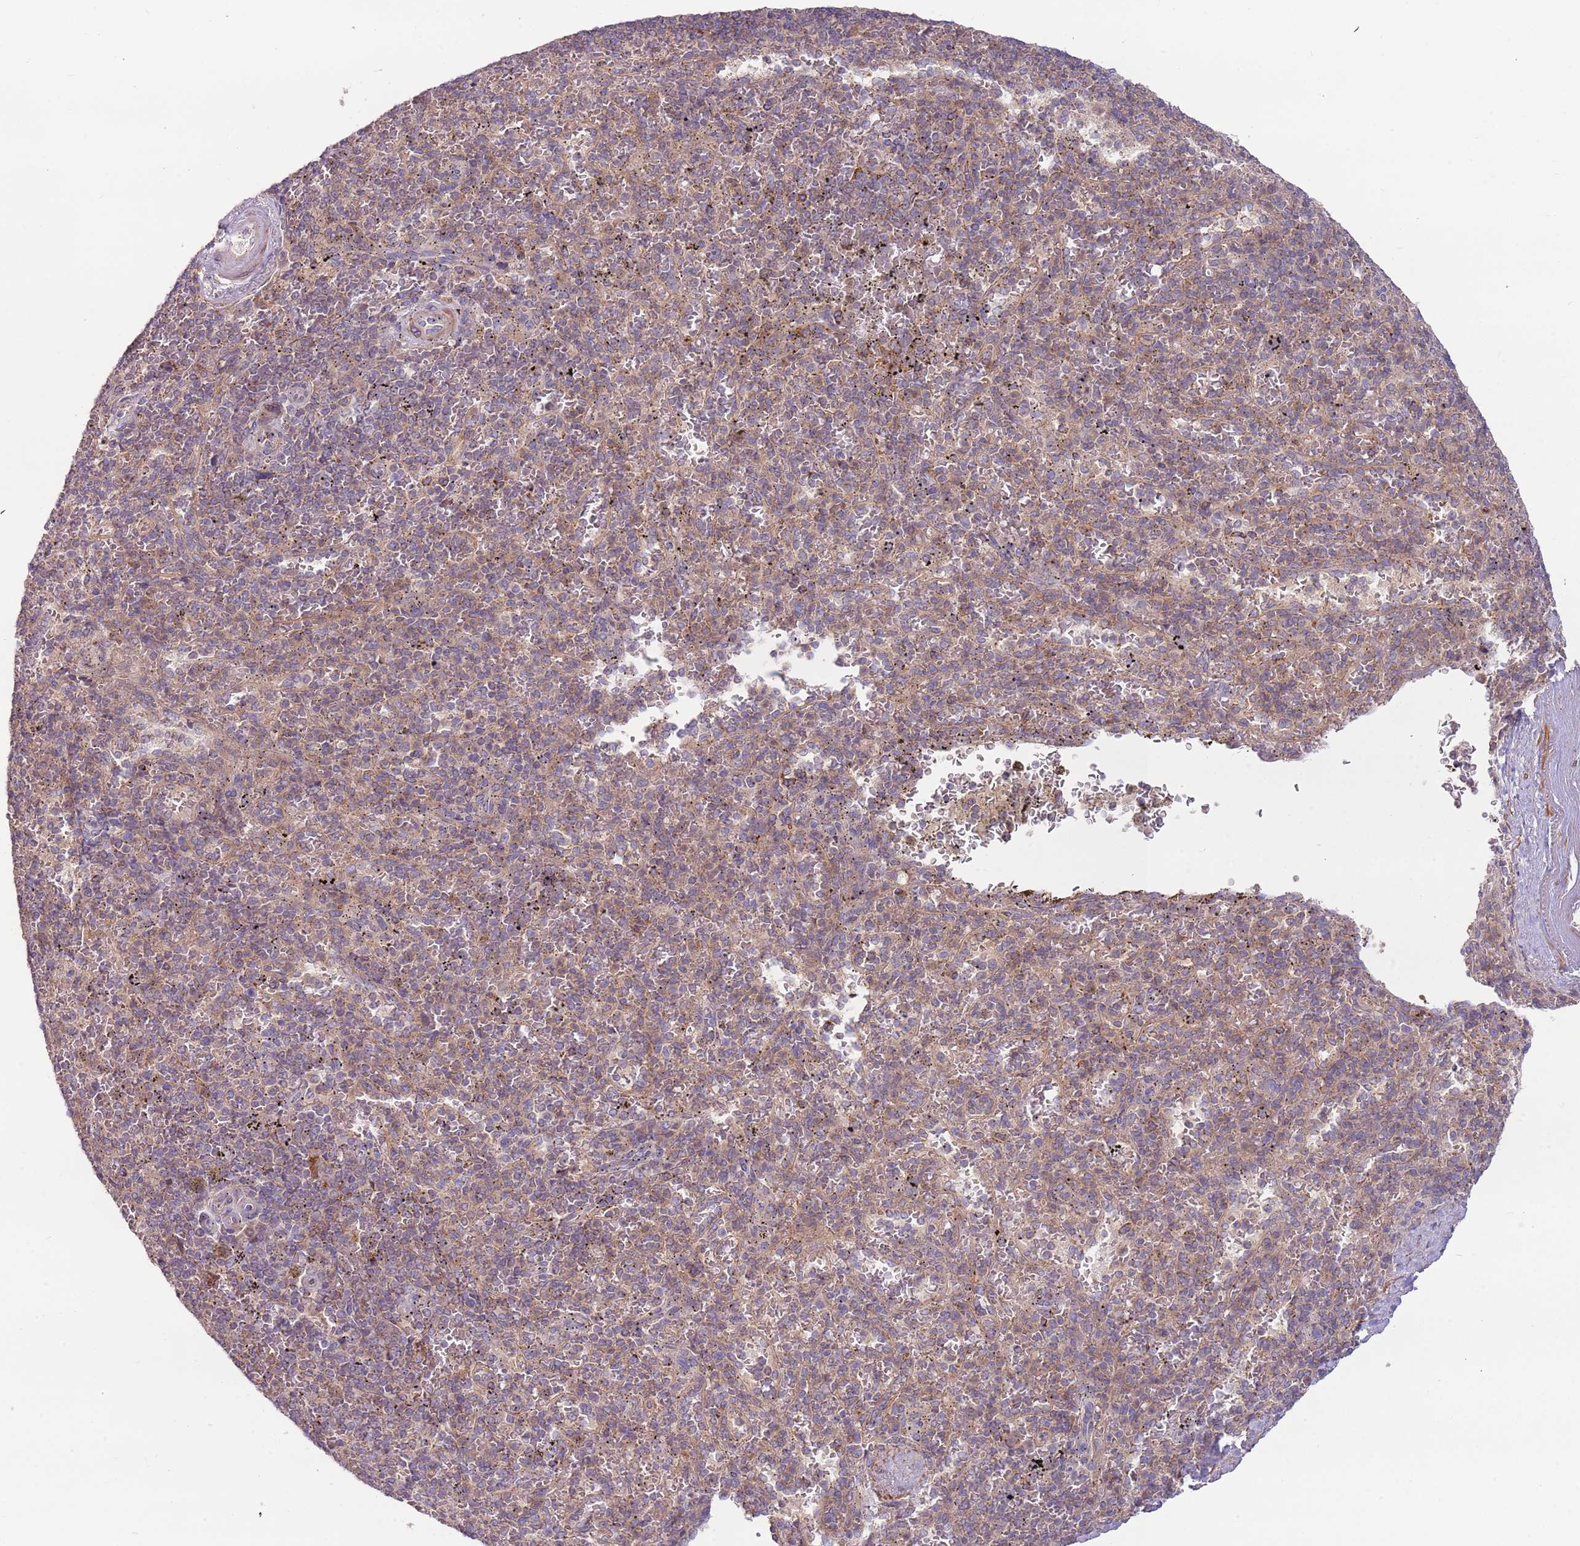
{"staining": {"intensity": "moderate", "quantity": "<25%", "location": "cytoplasmic/membranous"}, "tissue": "spleen", "cell_type": "Cells in red pulp", "image_type": "normal", "snomed": [{"axis": "morphology", "description": "Normal tissue, NOS"}, {"axis": "topography", "description": "Spleen"}], "caption": "Protein expression analysis of benign spleen shows moderate cytoplasmic/membranous staining in about <25% of cells in red pulp.", "gene": "DTD2", "patient": {"sex": "male", "age": 82}}